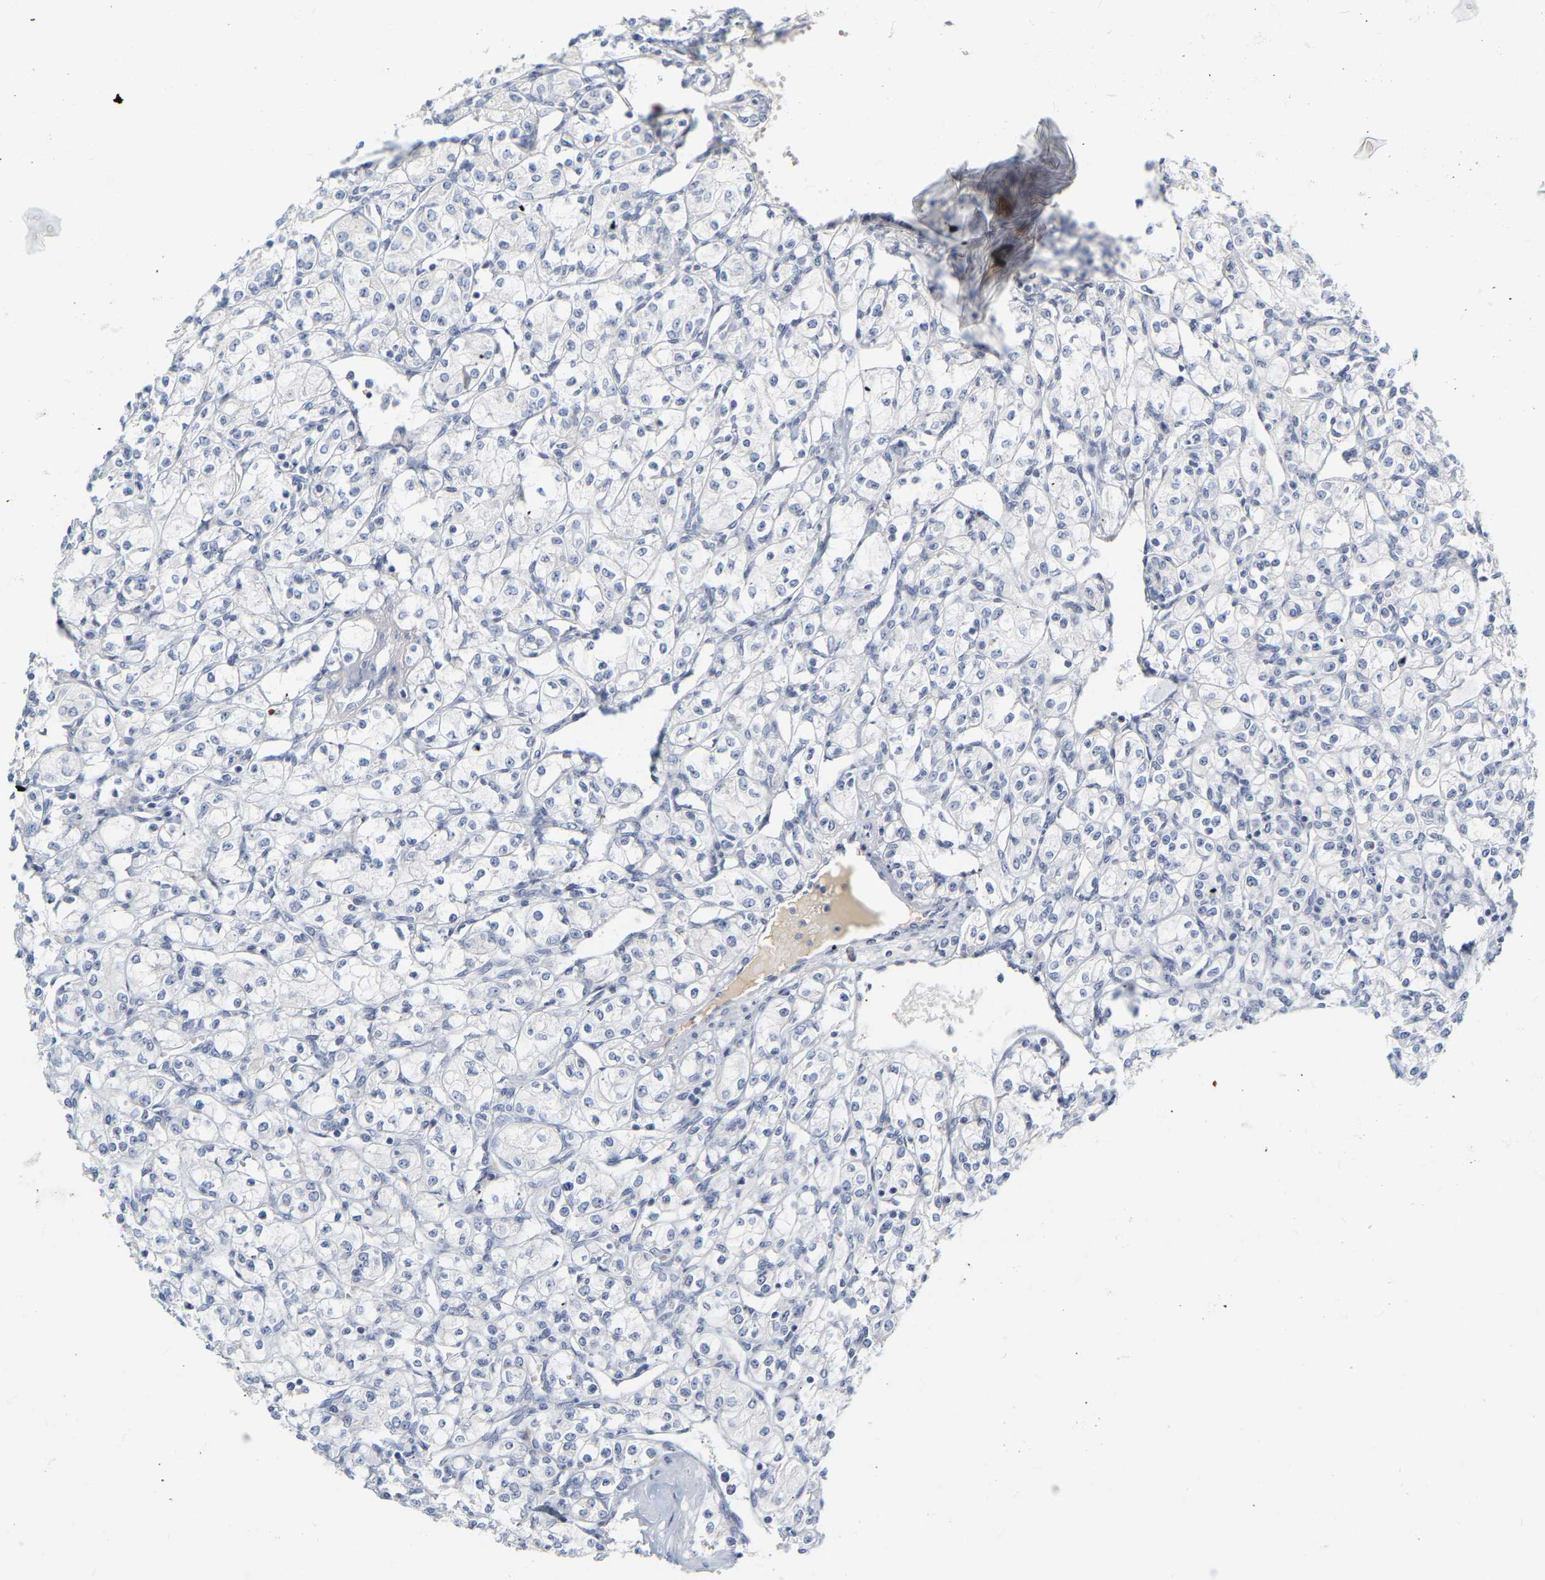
{"staining": {"intensity": "negative", "quantity": "none", "location": "none"}, "tissue": "renal cancer", "cell_type": "Tumor cells", "image_type": "cancer", "snomed": [{"axis": "morphology", "description": "Adenocarcinoma, NOS"}, {"axis": "topography", "description": "Kidney"}], "caption": "DAB (3,3'-diaminobenzidine) immunohistochemical staining of human renal cancer shows no significant staining in tumor cells.", "gene": "GNAS", "patient": {"sex": "male", "age": 77}}